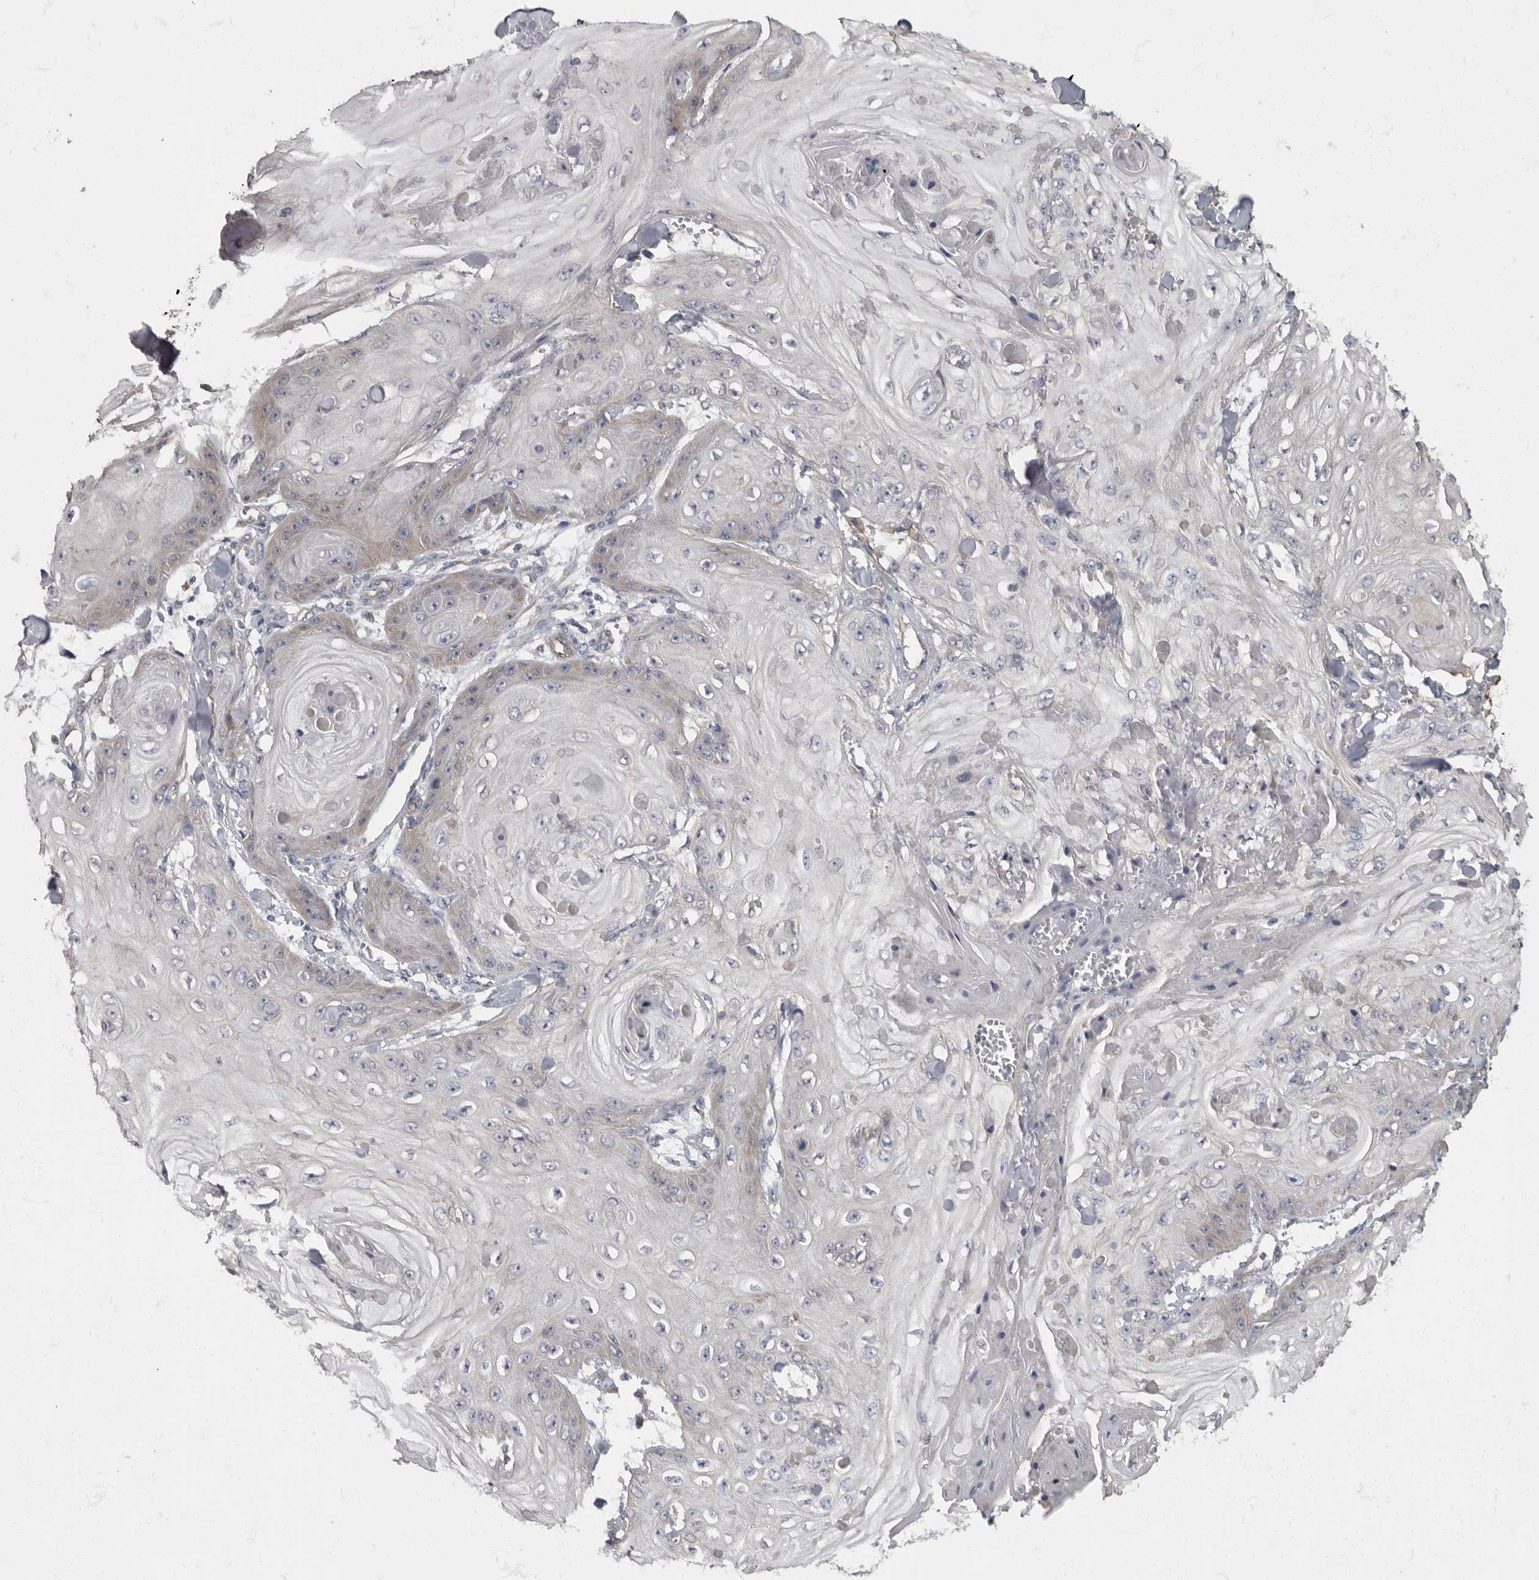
{"staining": {"intensity": "negative", "quantity": "none", "location": "none"}, "tissue": "skin cancer", "cell_type": "Tumor cells", "image_type": "cancer", "snomed": [{"axis": "morphology", "description": "Squamous cell carcinoma, NOS"}, {"axis": "topography", "description": "Skin"}], "caption": "The immunohistochemistry (IHC) image has no significant expression in tumor cells of squamous cell carcinoma (skin) tissue.", "gene": "PDK1", "patient": {"sex": "male", "age": 74}}